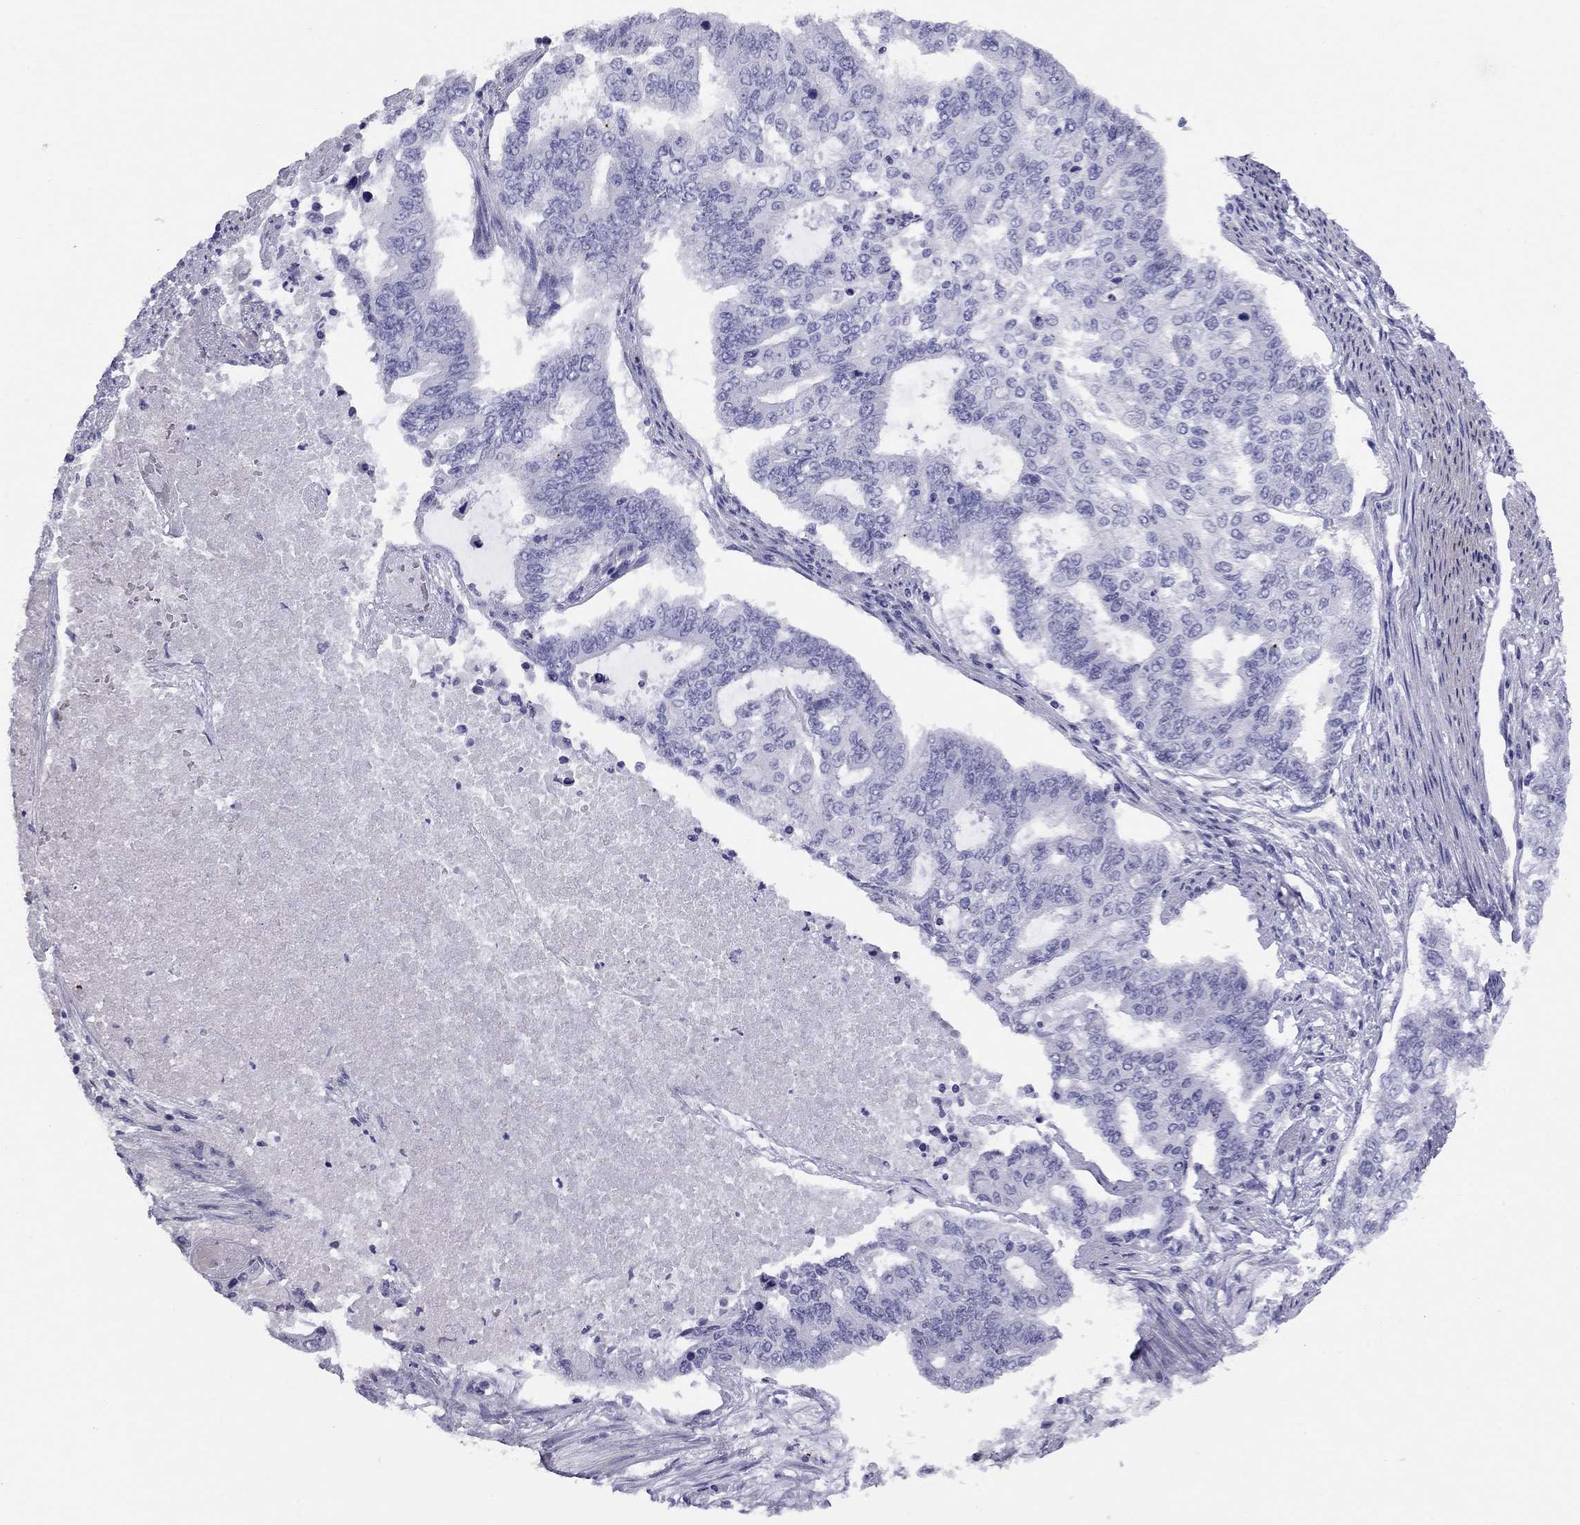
{"staining": {"intensity": "negative", "quantity": "none", "location": "none"}, "tissue": "endometrial cancer", "cell_type": "Tumor cells", "image_type": "cancer", "snomed": [{"axis": "morphology", "description": "Adenocarcinoma, NOS"}, {"axis": "topography", "description": "Uterus"}], "caption": "Photomicrograph shows no significant protein staining in tumor cells of adenocarcinoma (endometrial). The staining is performed using DAB brown chromogen with nuclei counter-stained in using hematoxylin.", "gene": "LYAR", "patient": {"sex": "female", "age": 59}}